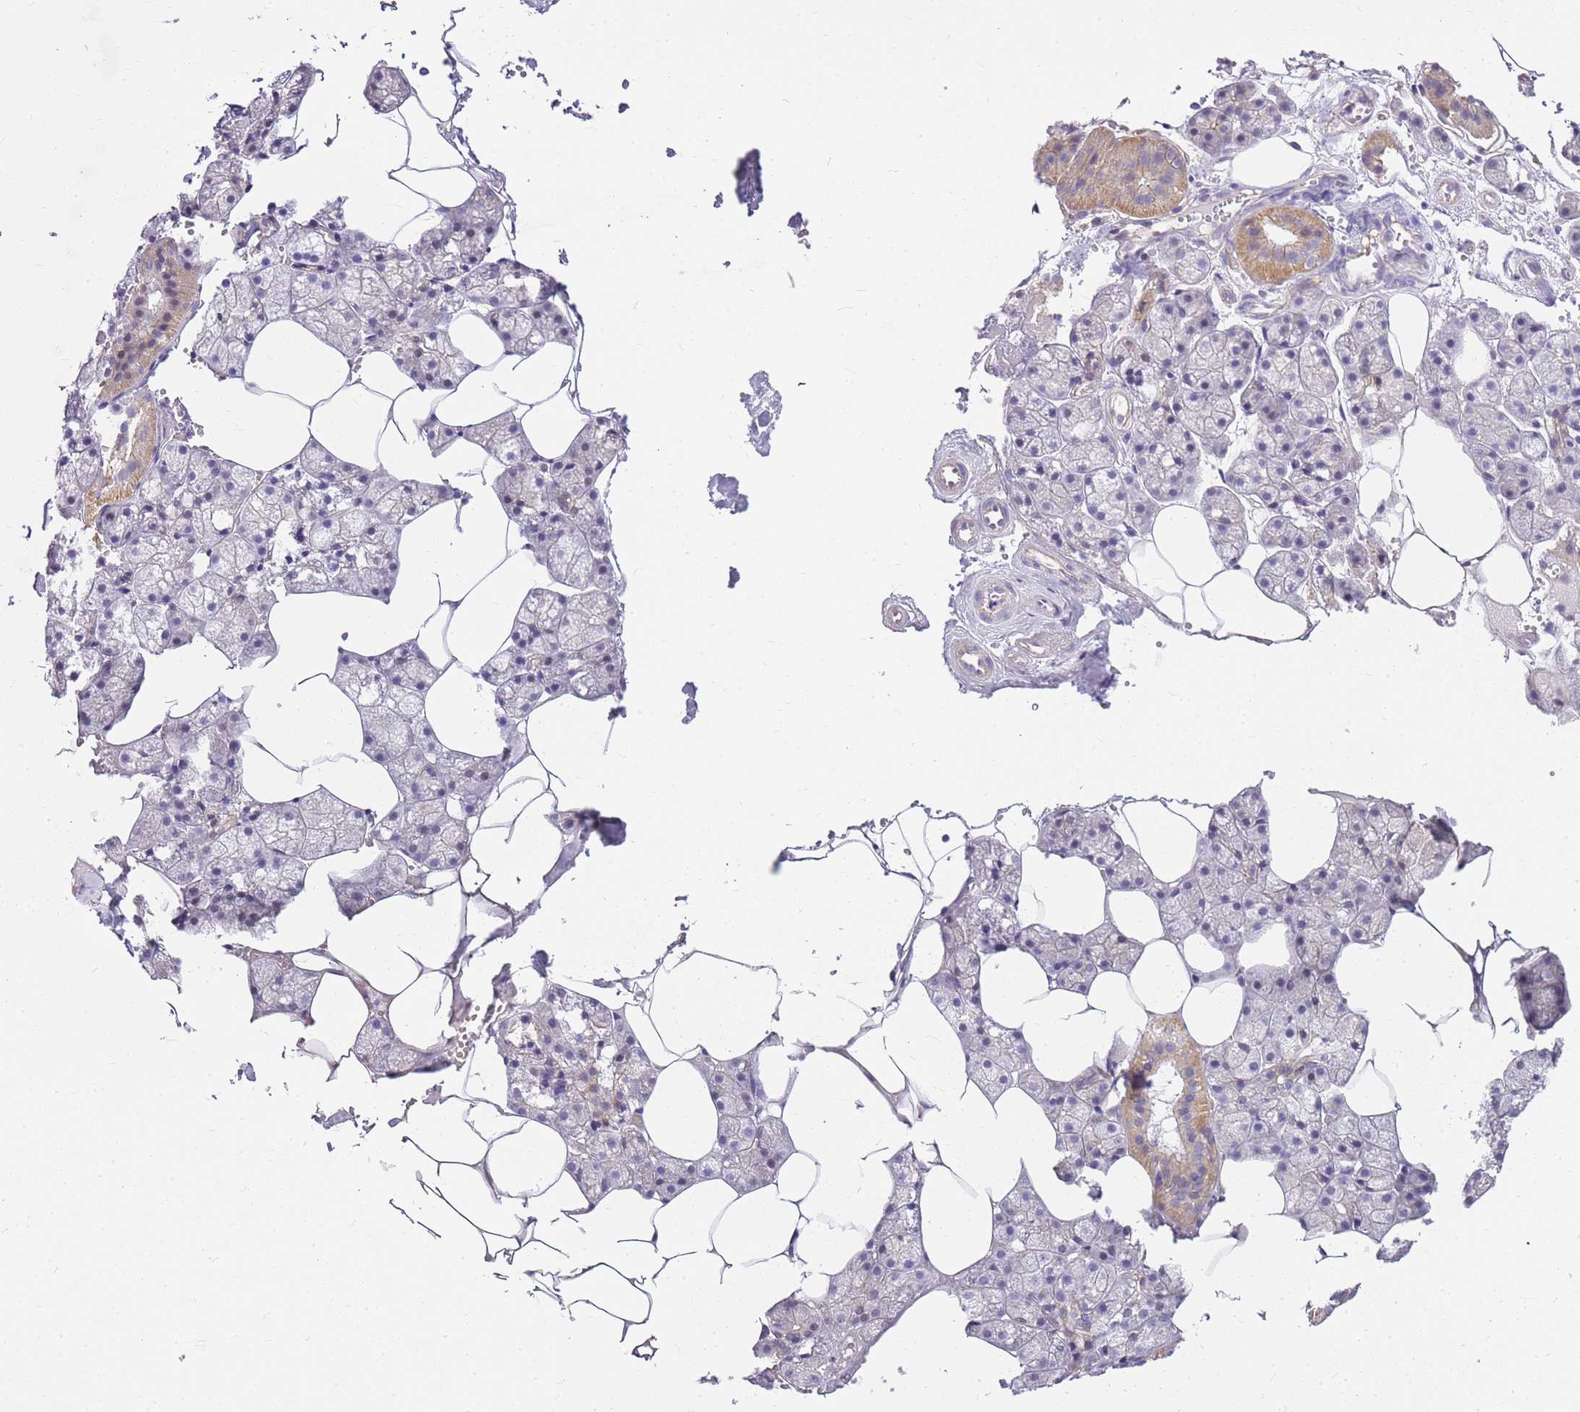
{"staining": {"intensity": "weak", "quantity": "<25%", "location": "cytoplasmic/membranous"}, "tissue": "salivary gland", "cell_type": "Glandular cells", "image_type": "normal", "snomed": [{"axis": "morphology", "description": "Normal tissue, NOS"}, {"axis": "topography", "description": "Salivary gland"}], "caption": "The micrograph demonstrates no significant expression in glandular cells of salivary gland.", "gene": "CLBA1", "patient": {"sex": "male", "age": 62}}